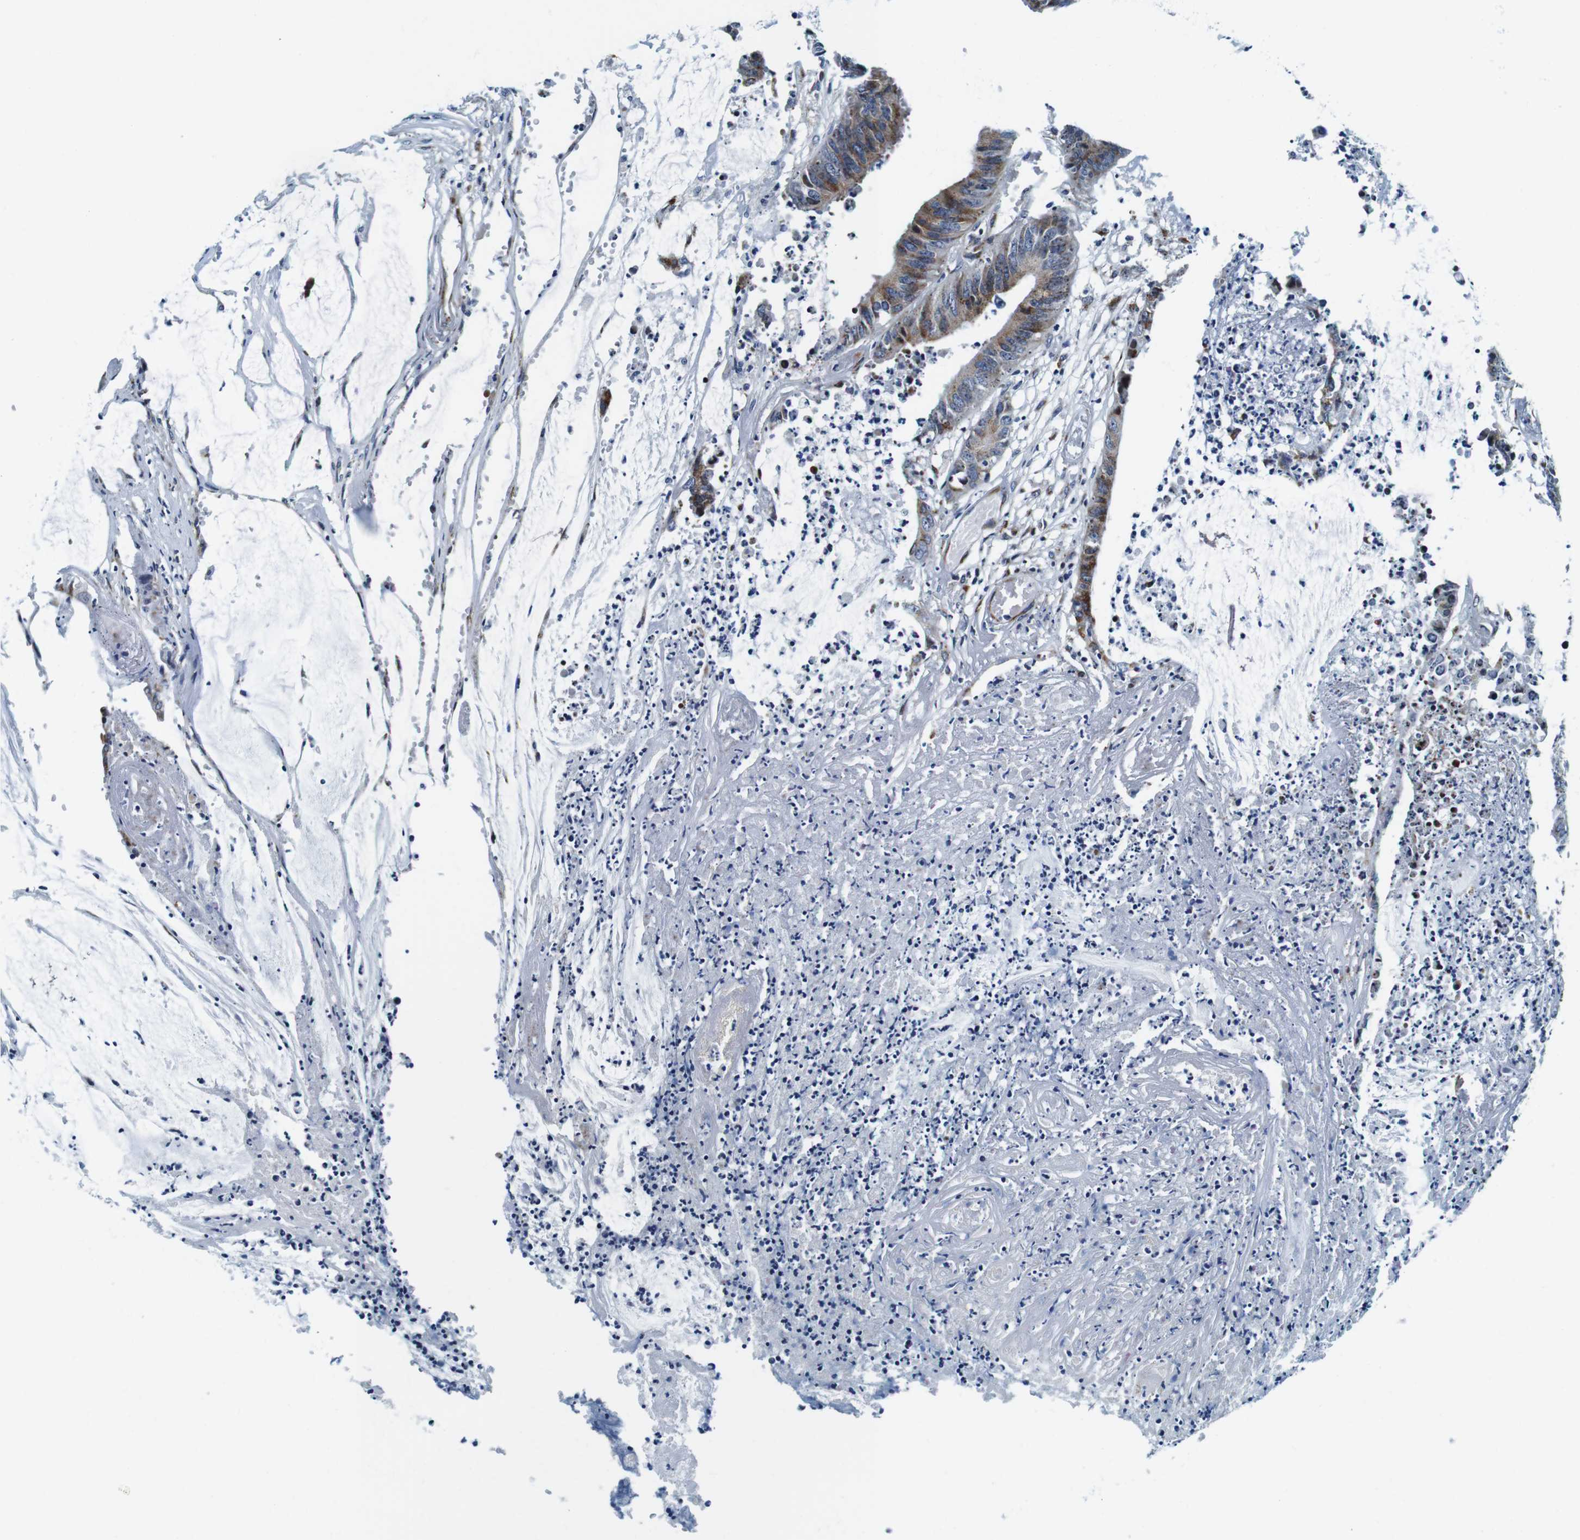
{"staining": {"intensity": "moderate", "quantity": ">75%", "location": "cytoplasmic/membranous"}, "tissue": "colorectal cancer", "cell_type": "Tumor cells", "image_type": "cancer", "snomed": [{"axis": "morphology", "description": "Adenocarcinoma, NOS"}, {"axis": "topography", "description": "Rectum"}], "caption": "Protein expression by immunohistochemistry (IHC) reveals moderate cytoplasmic/membranous positivity in approximately >75% of tumor cells in colorectal cancer (adenocarcinoma). The staining was performed using DAB to visualize the protein expression in brown, while the nuclei were stained in blue with hematoxylin (Magnification: 20x).", "gene": "FAR2", "patient": {"sex": "female", "age": 66}}